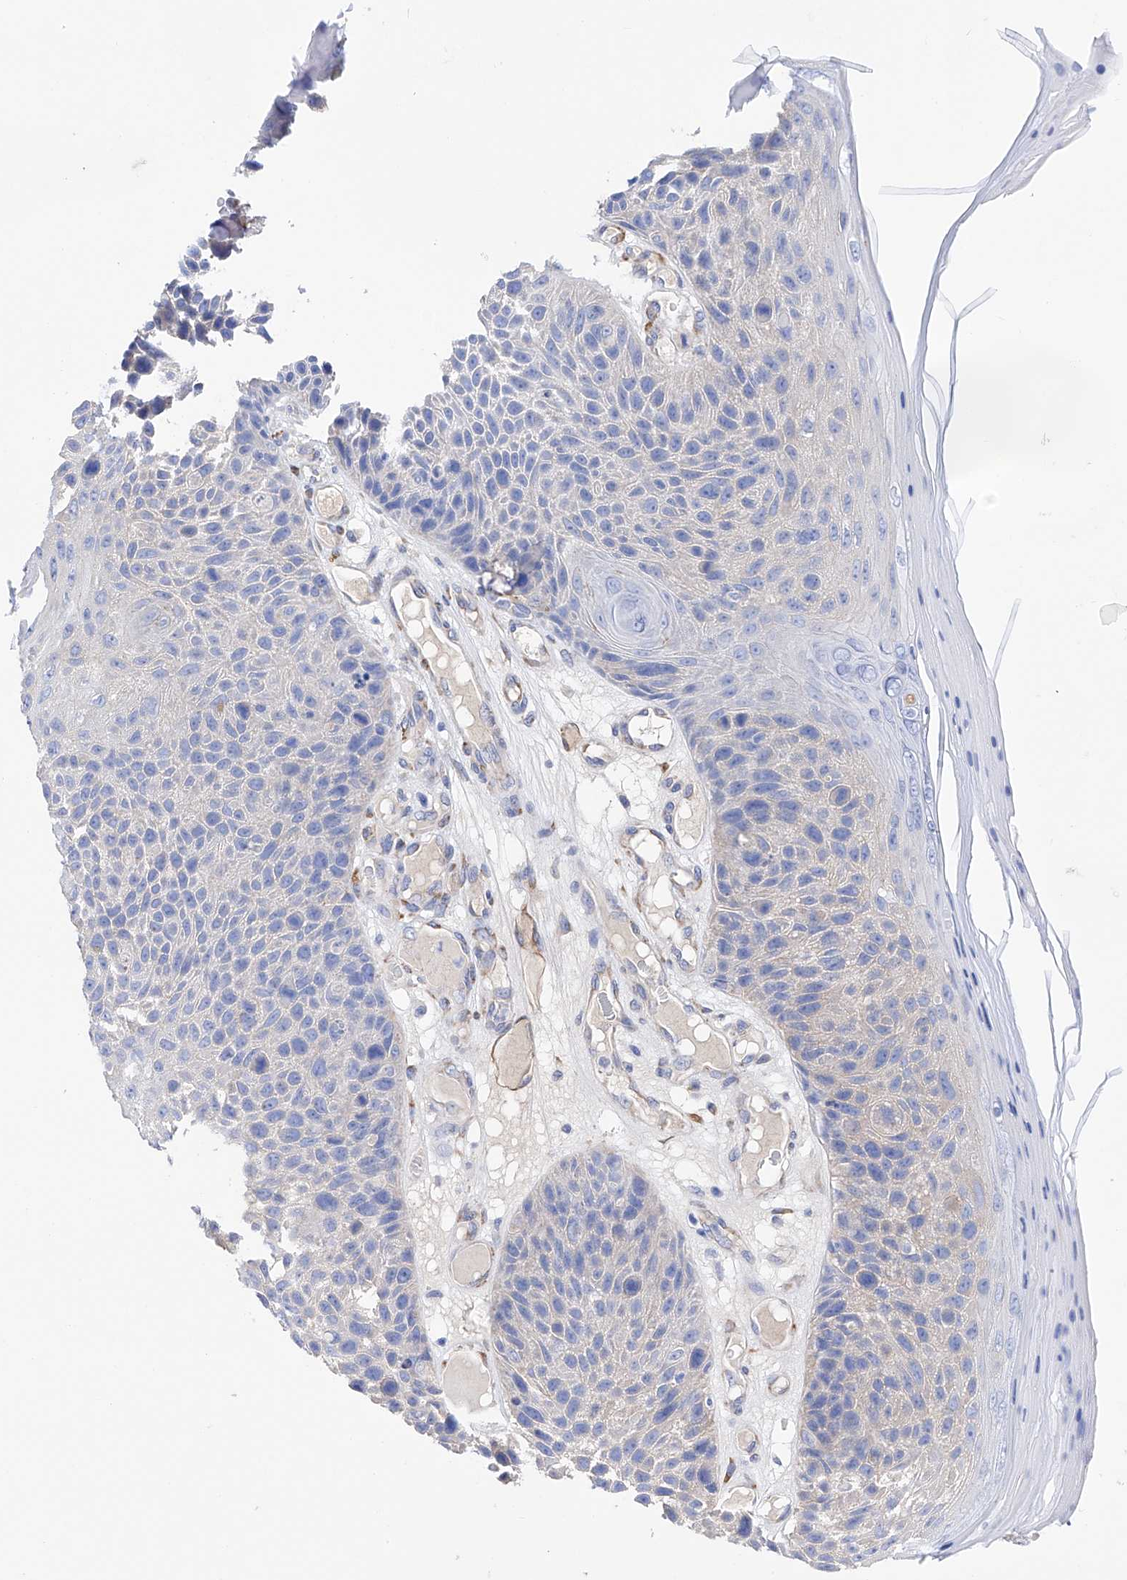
{"staining": {"intensity": "negative", "quantity": "none", "location": "none"}, "tissue": "skin cancer", "cell_type": "Tumor cells", "image_type": "cancer", "snomed": [{"axis": "morphology", "description": "Squamous cell carcinoma, NOS"}, {"axis": "topography", "description": "Skin"}], "caption": "Tumor cells are negative for brown protein staining in skin cancer. (DAB immunohistochemistry (IHC) with hematoxylin counter stain).", "gene": "PDIA5", "patient": {"sex": "female", "age": 88}}